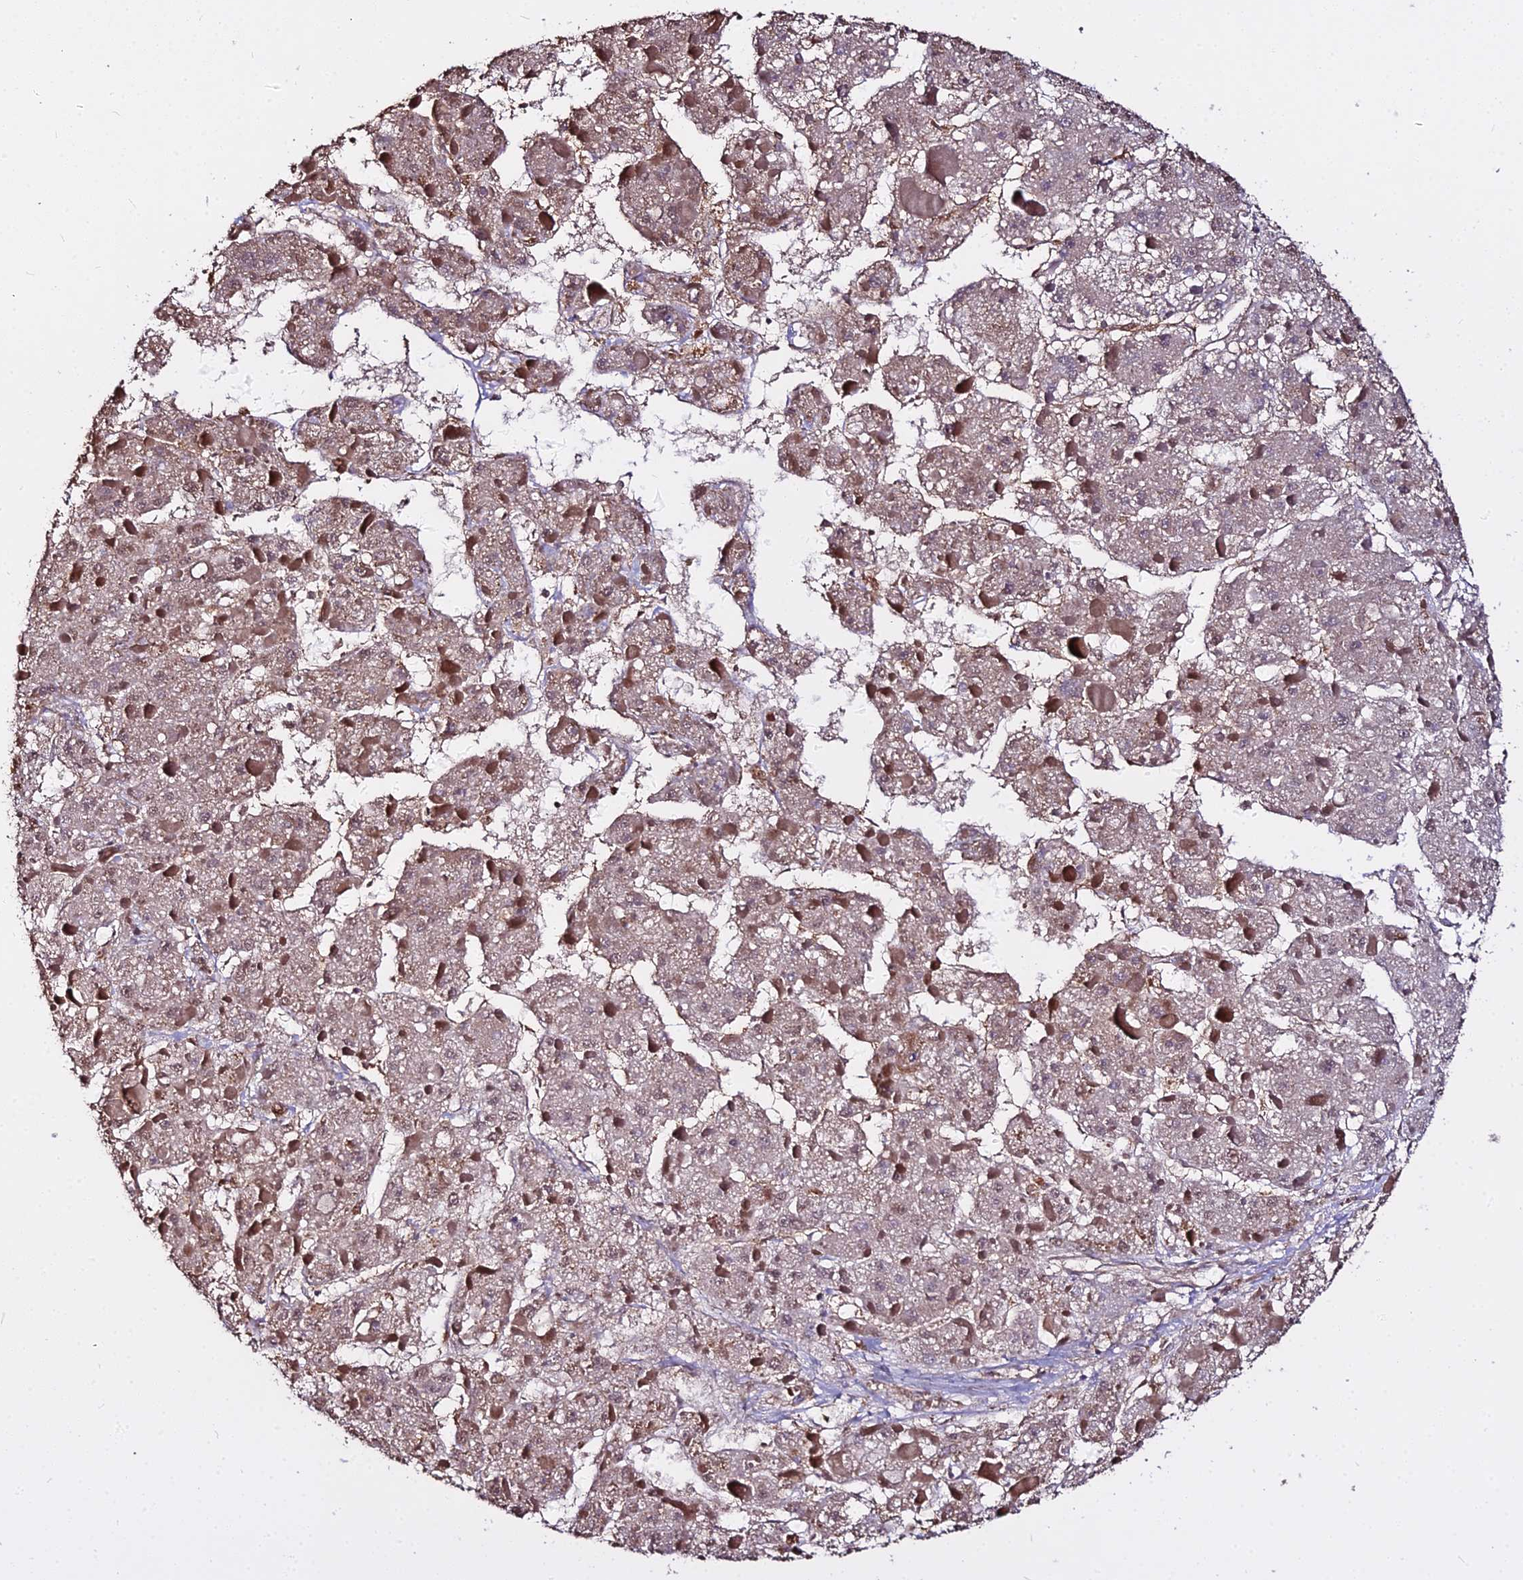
{"staining": {"intensity": "weak", "quantity": "25%-75%", "location": "cytoplasmic/membranous,nuclear"}, "tissue": "liver cancer", "cell_type": "Tumor cells", "image_type": "cancer", "snomed": [{"axis": "morphology", "description": "Carcinoma, Hepatocellular, NOS"}, {"axis": "topography", "description": "Liver"}], "caption": "Liver cancer was stained to show a protein in brown. There is low levels of weak cytoplasmic/membranous and nuclear positivity in approximately 25%-75% of tumor cells.", "gene": "METTL13", "patient": {"sex": "female", "age": 73}}